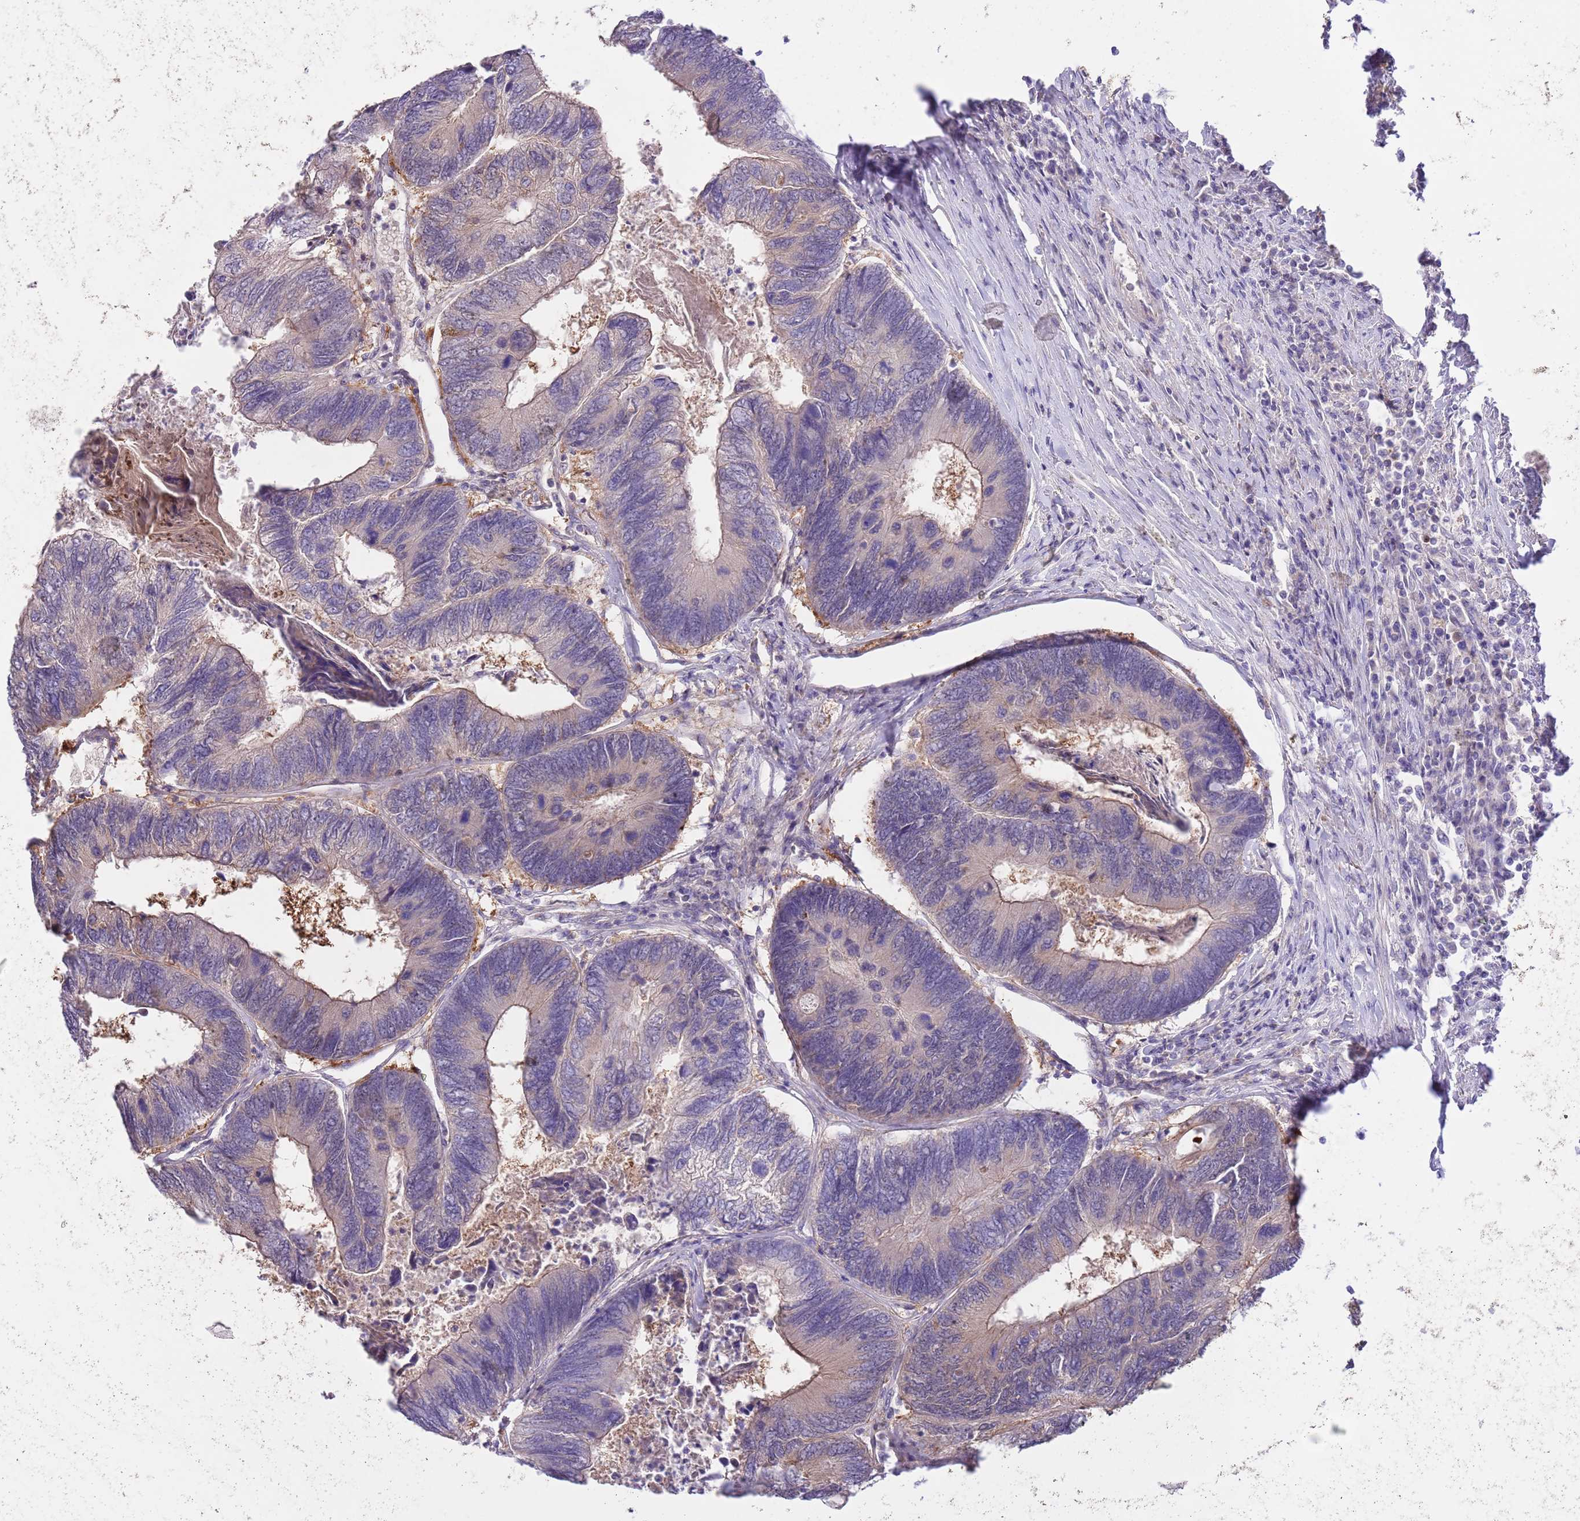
{"staining": {"intensity": "weak", "quantity": "<25%", "location": "cytoplasmic/membranous"}, "tissue": "colorectal cancer", "cell_type": "Tumor cells", "image_type": "cancer", "snomed": [{"axis": "morphology", "description": "Adenocarcinoma, NOS"}, {"axis": "topography", "description": "Colon"}], "caption": "High power microscopy micrograph of an immunohistochemistry photomicrograph of colorectal cancer (adenocarcinoma), revealing no significant positivity in tumor cells. (DAB (3,3'-diaminobenzidine) IHC, high magnification).", "gene": "PRR32", "patient": {"sex": "female", "age": 67}}